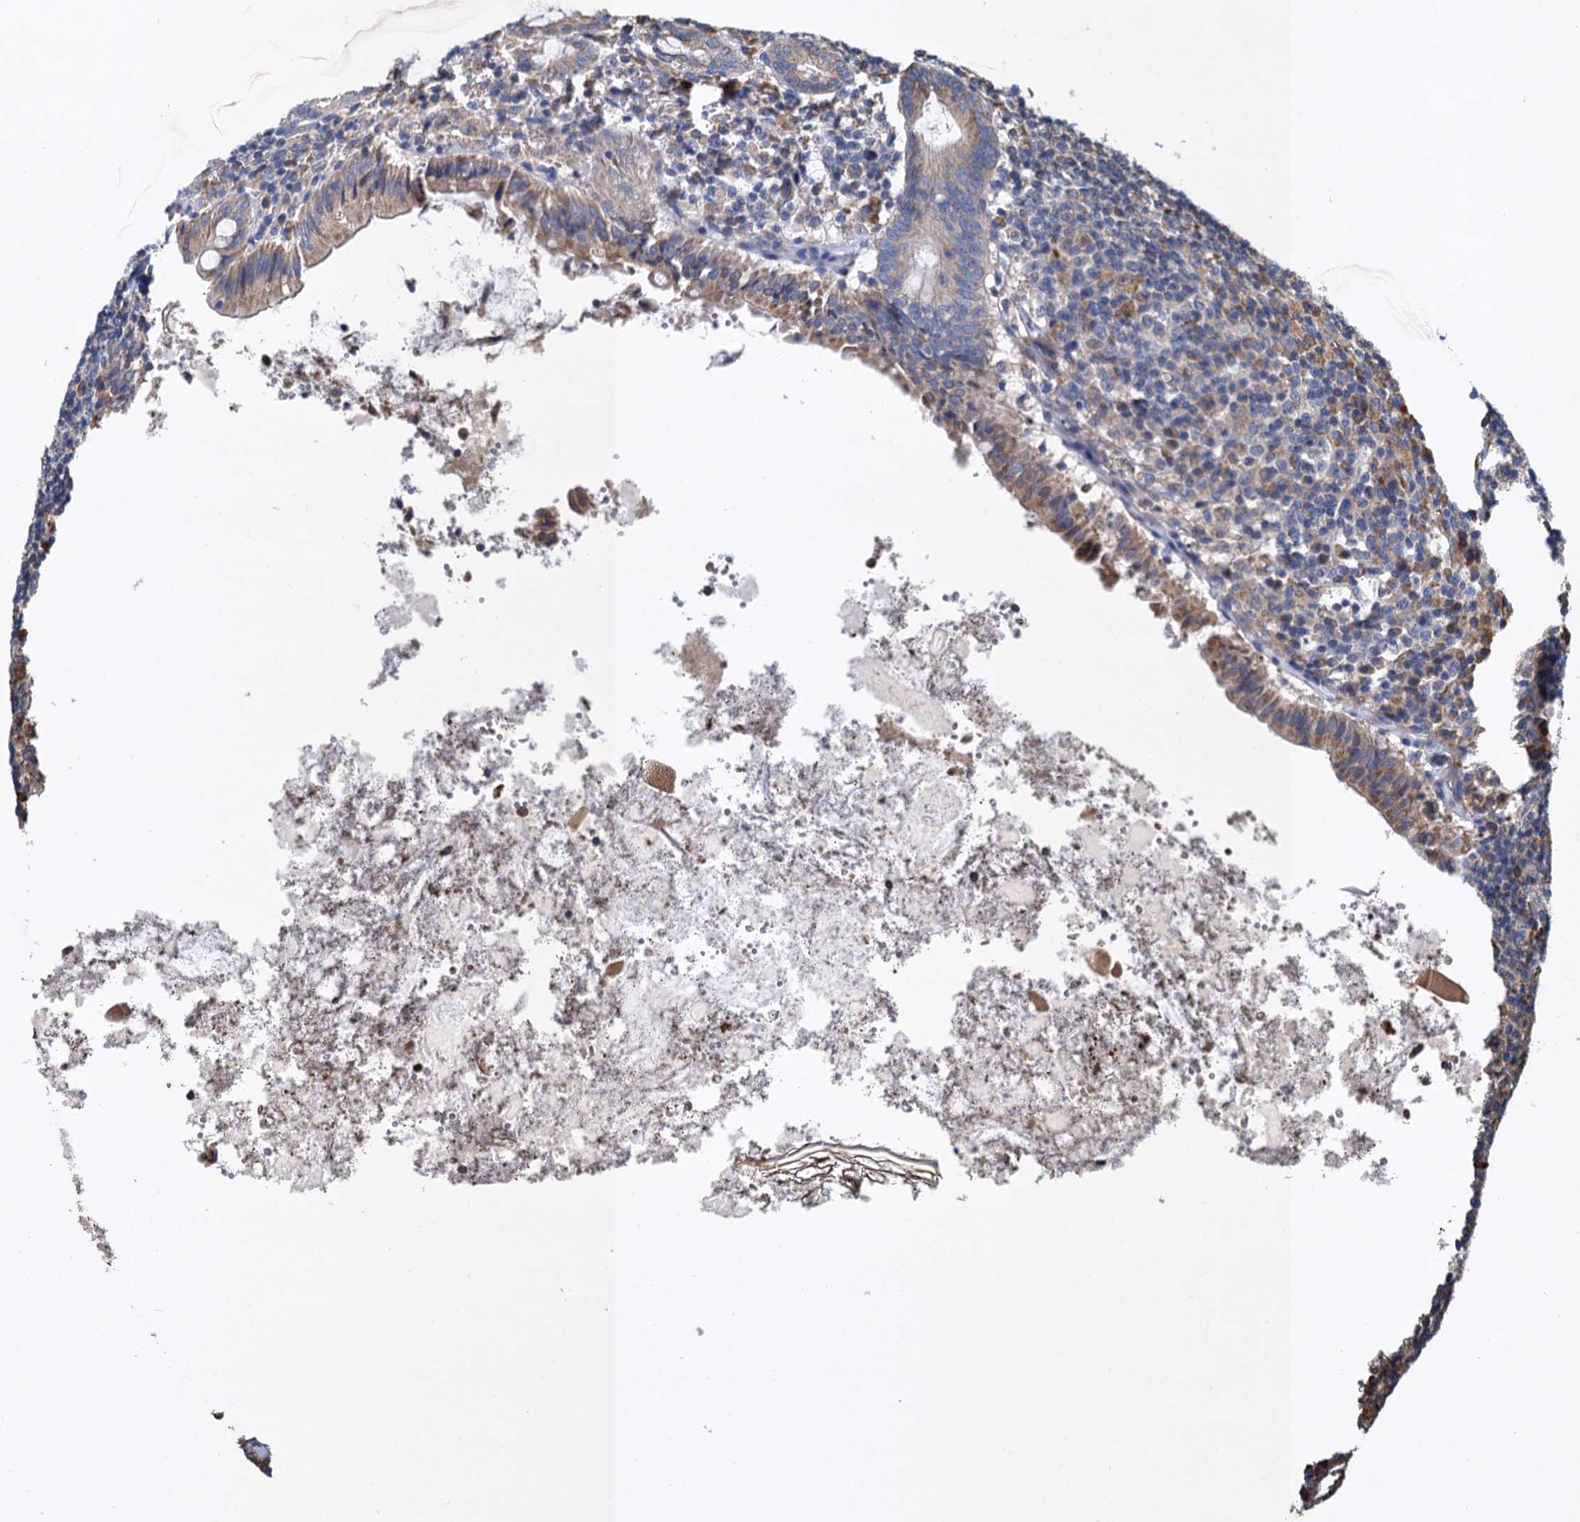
{"staining": {"intensity": "moderate", "quantity": ">75%", "location": "cytoplasmic/membranous"}, "tissue": "appendix", "cell_type": "Glandular cells", "image_type": "normal", "snomed": [{"axis": "morphology", "description": "Normal tissue, NOS"}, {"axis": "topography", "description": "Appendix"}], "caption": "Immunohistochemical staining of normal human appendix reveals >75% levels of moderate cytoplasmic/membranous protein expression in about >75% of glandular cells.", "gene": "LINS1", "patient": {"sex": "female", "age": 54}}